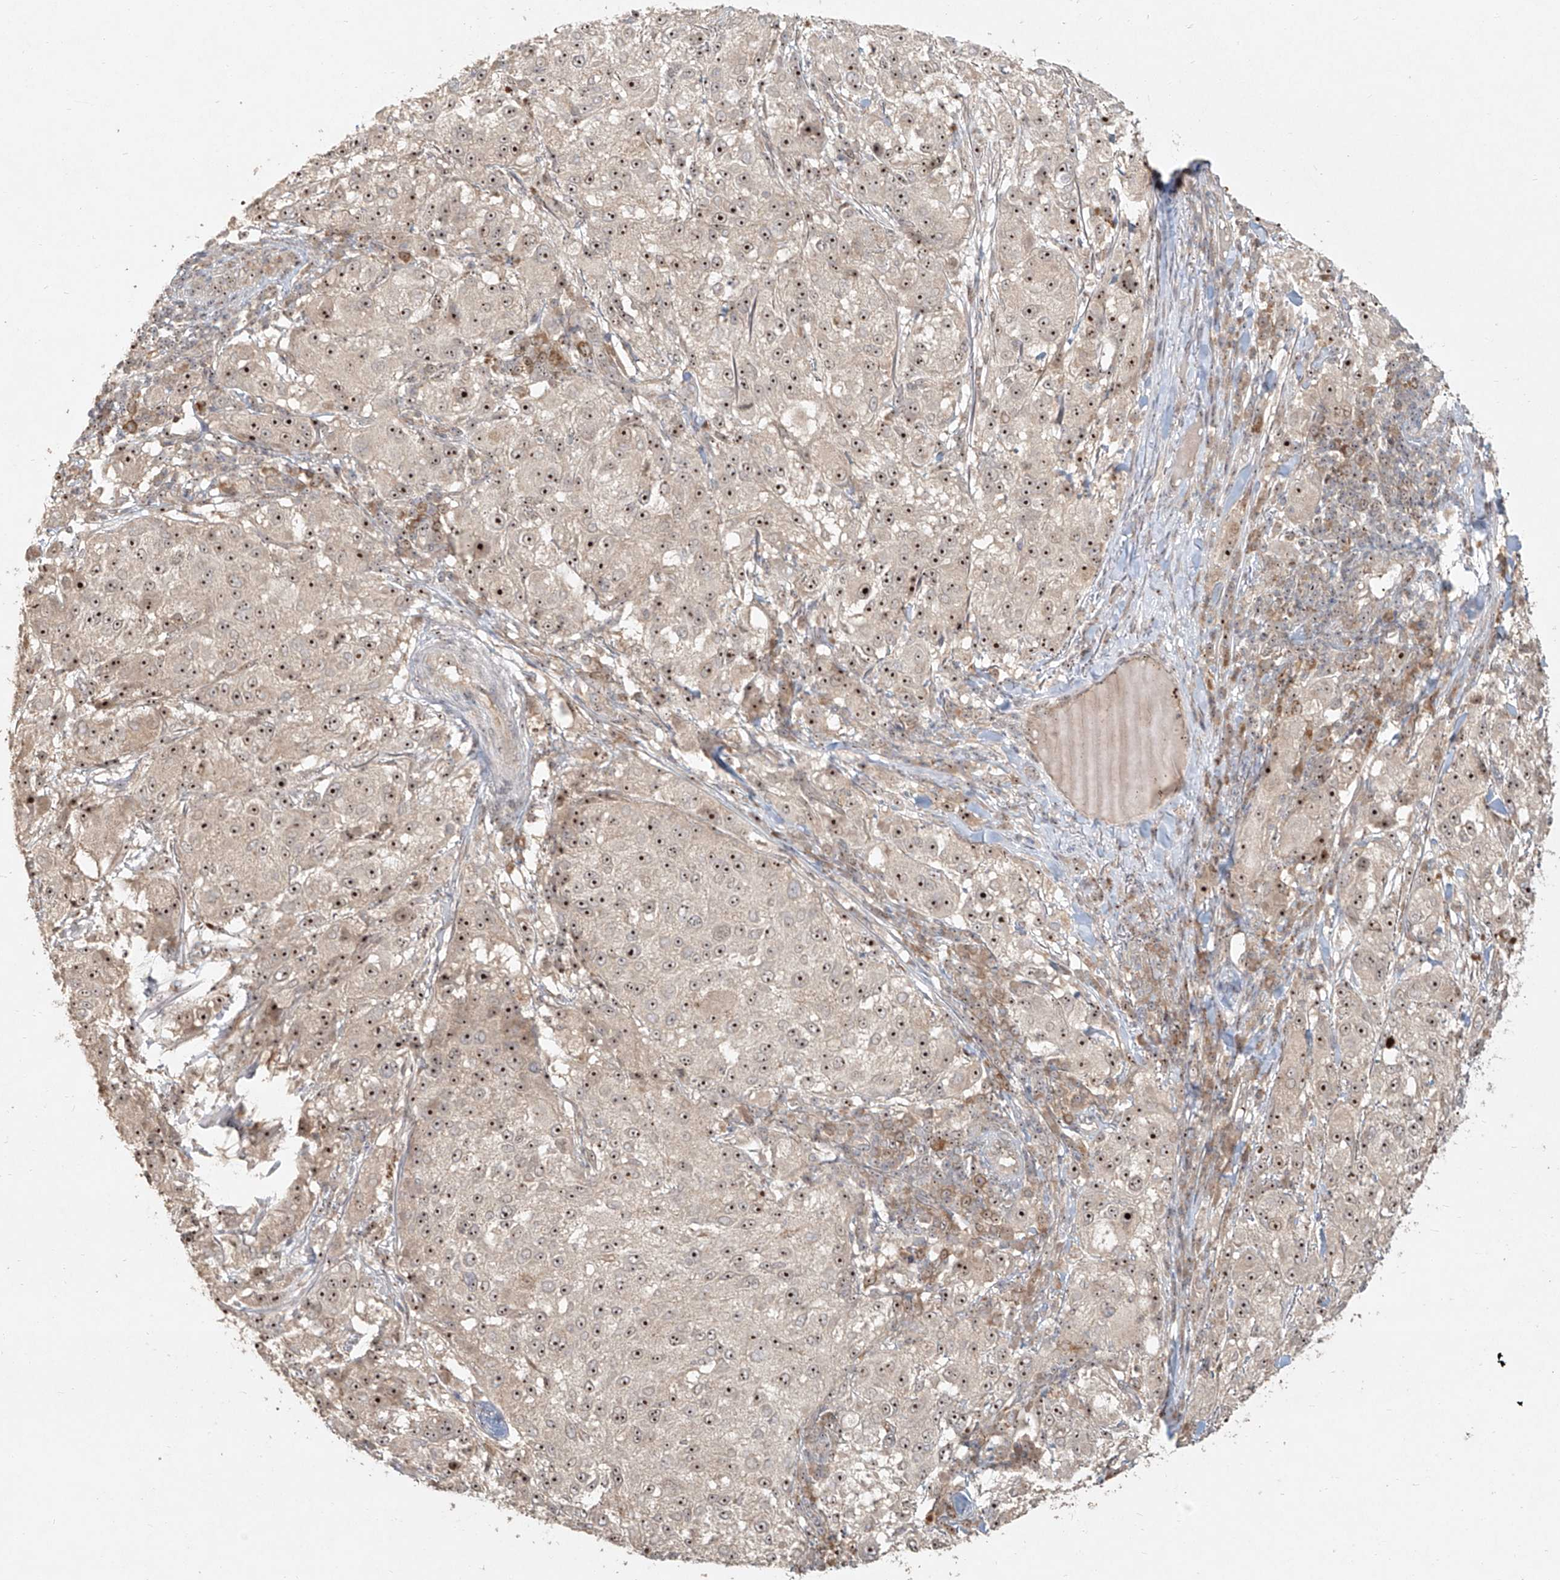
{"staining": {"intensity": "moderate", "quantity": ">75%", "location": "nuclear"}, "tissue": "melanoma", "cell_type": "Tumor cells", "image_type": "cancer", "snomed": [{"axis": "morphology", "description": "Necrosis, NOS"}, {"axis": "morphology", "description": "Malignant melanoma, NOS"}, {"axis": "topography", "description": "Skin"}], "caption": "Malignant melanoma tissue displays moderate nuclear positivity in approximately >75% of tumor cells, visualized by immunohistochemistry. The staining was performed using DAB (3,3'-diaminobenzidine), with brown indicating positive protein expression. Nuclei are stained blue with hematoxylin.", "gene": "BYSL", "patient": {"sex": "female", "age": 87}}